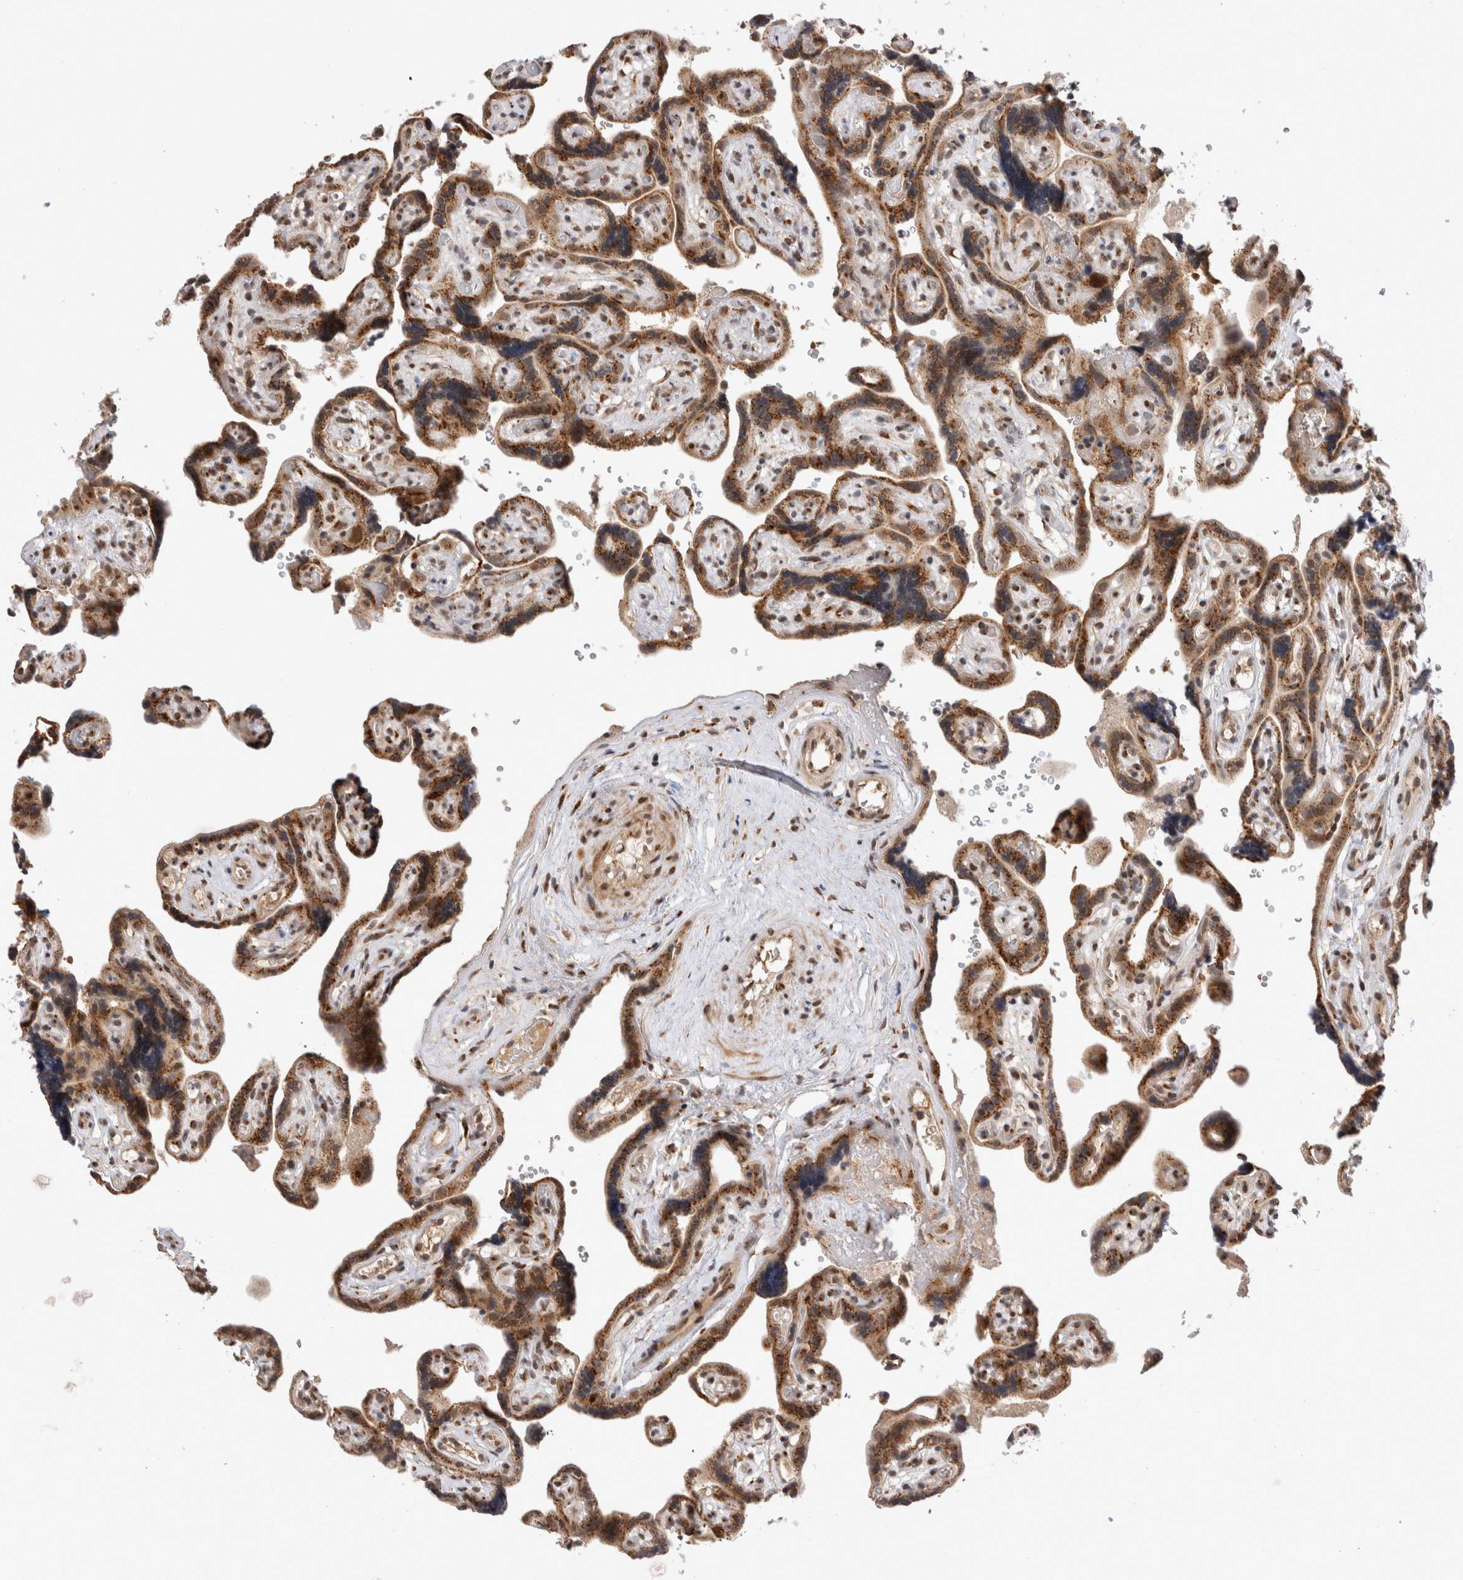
{"staining": {"intensity": "strong", "quantity": ">75%", "location": "cytoplasmic/membranous"}, "tissue": "placenta", "cell_type": "Decidual cells", "image_type": "normal", "snomed": [{"axis": "morphology", "description": "Normal tissue, NOS"}, {"axis": "topography", "description": "Placenta"}], "caption": "A high amount of strong cytoplasmic/membranous expression is present in approximately >75% of decidual cells in normal placenta.", "gene": "TMEM65", "patient": {"sex": "female", "age": 30}}